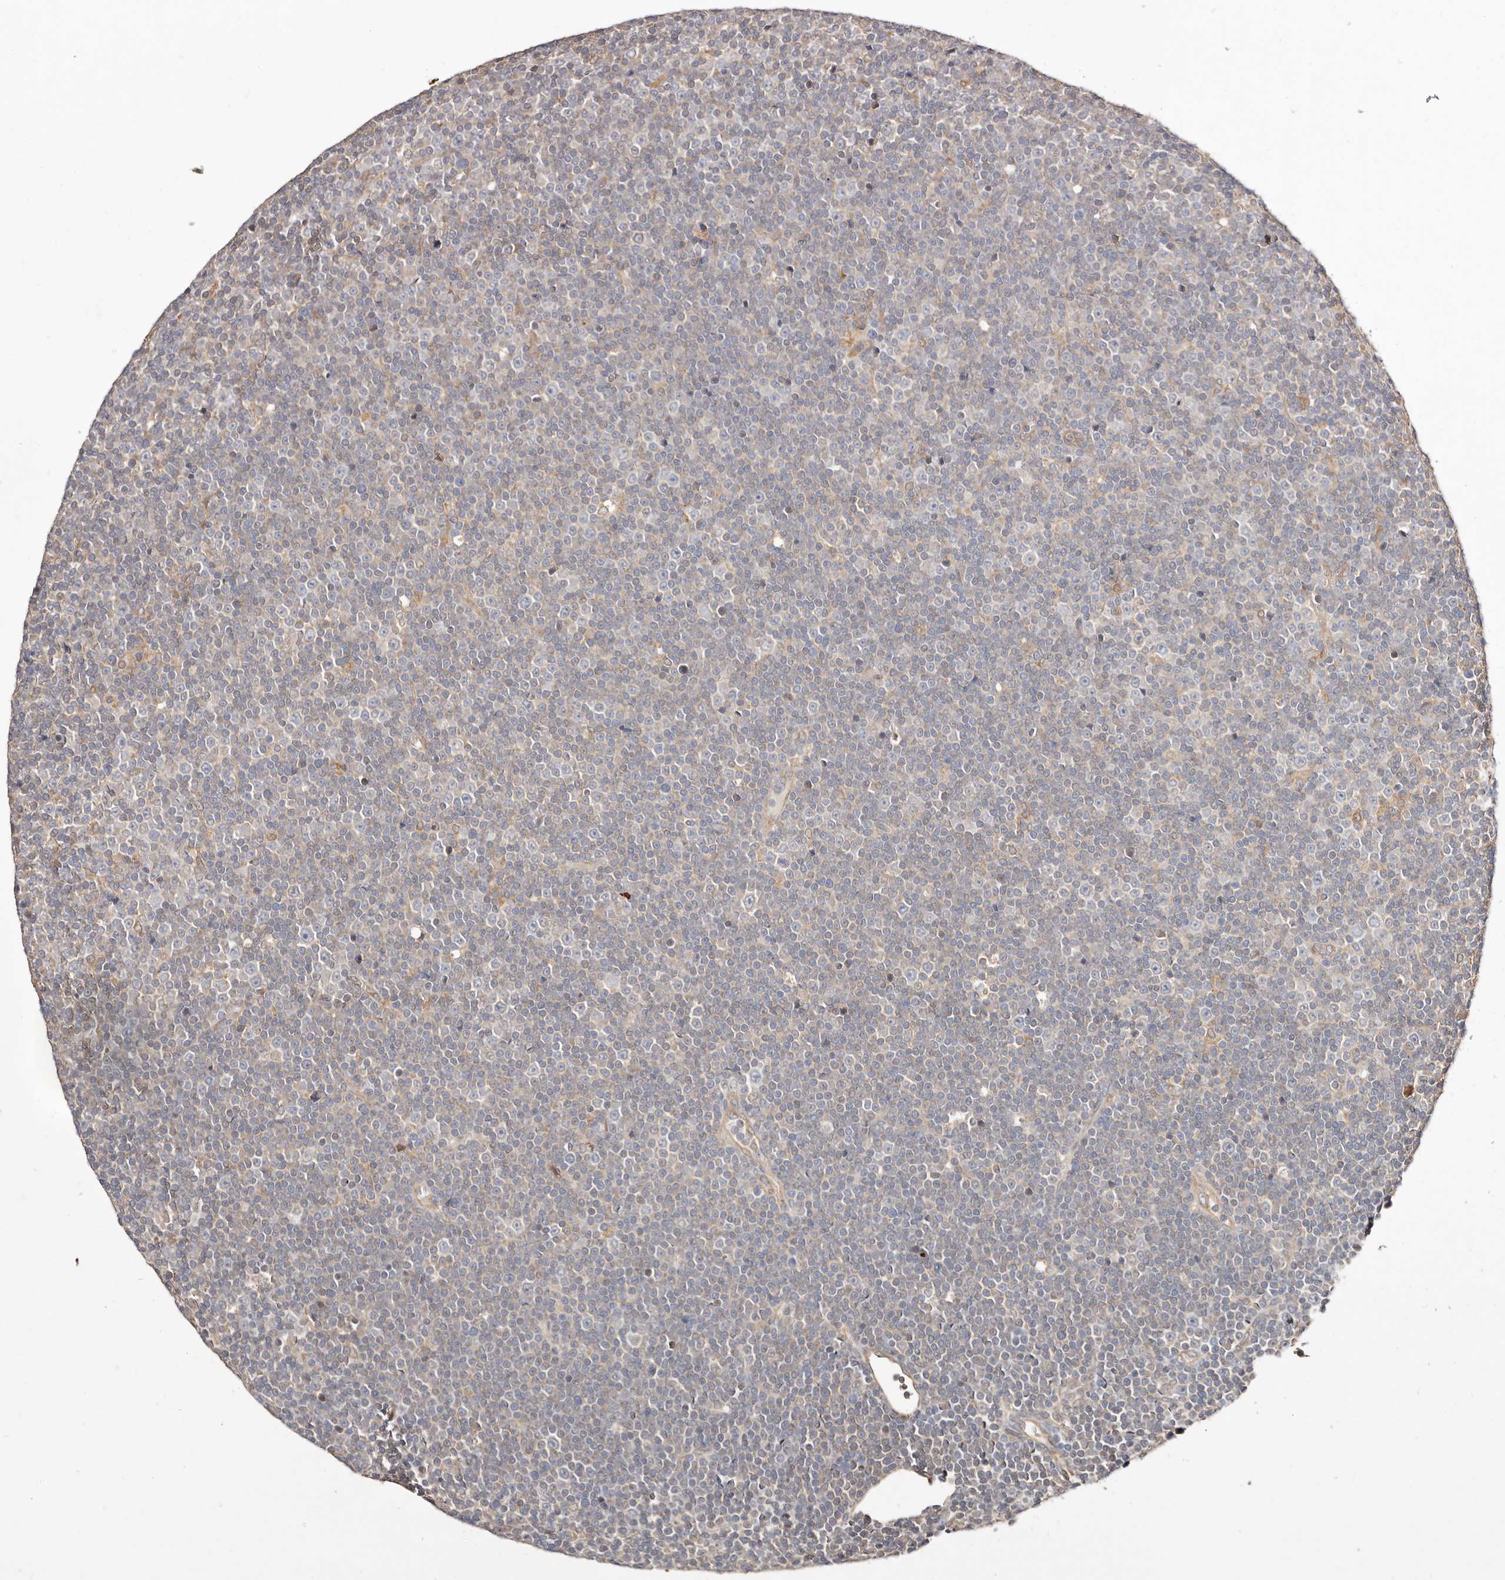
{"staining": {"intensity": "negative", "quantity": "none", "location": "none"}, "tissue": "lymphoma", "cell_type": "Tumor cells", "image_type": "cancer", "snomed": [{"axis": "morphology", "description": "Malignant lymphoma, non-Hodgkin's type, Low grade"}, {"axis": "topography", "description": "Lymph node"}], "caption": "IHC image of human lymphoma stained for a protein (brown), which shows no positivity in tumor cells. Brightfield microscopy of IHC stained with DAB (3,3'-diaminobenzidine) (brown) and hematoxylin (blue), captured at high magnification.", "gene": "MAPK1", "patient": {"sex": "female", "age": 67}}